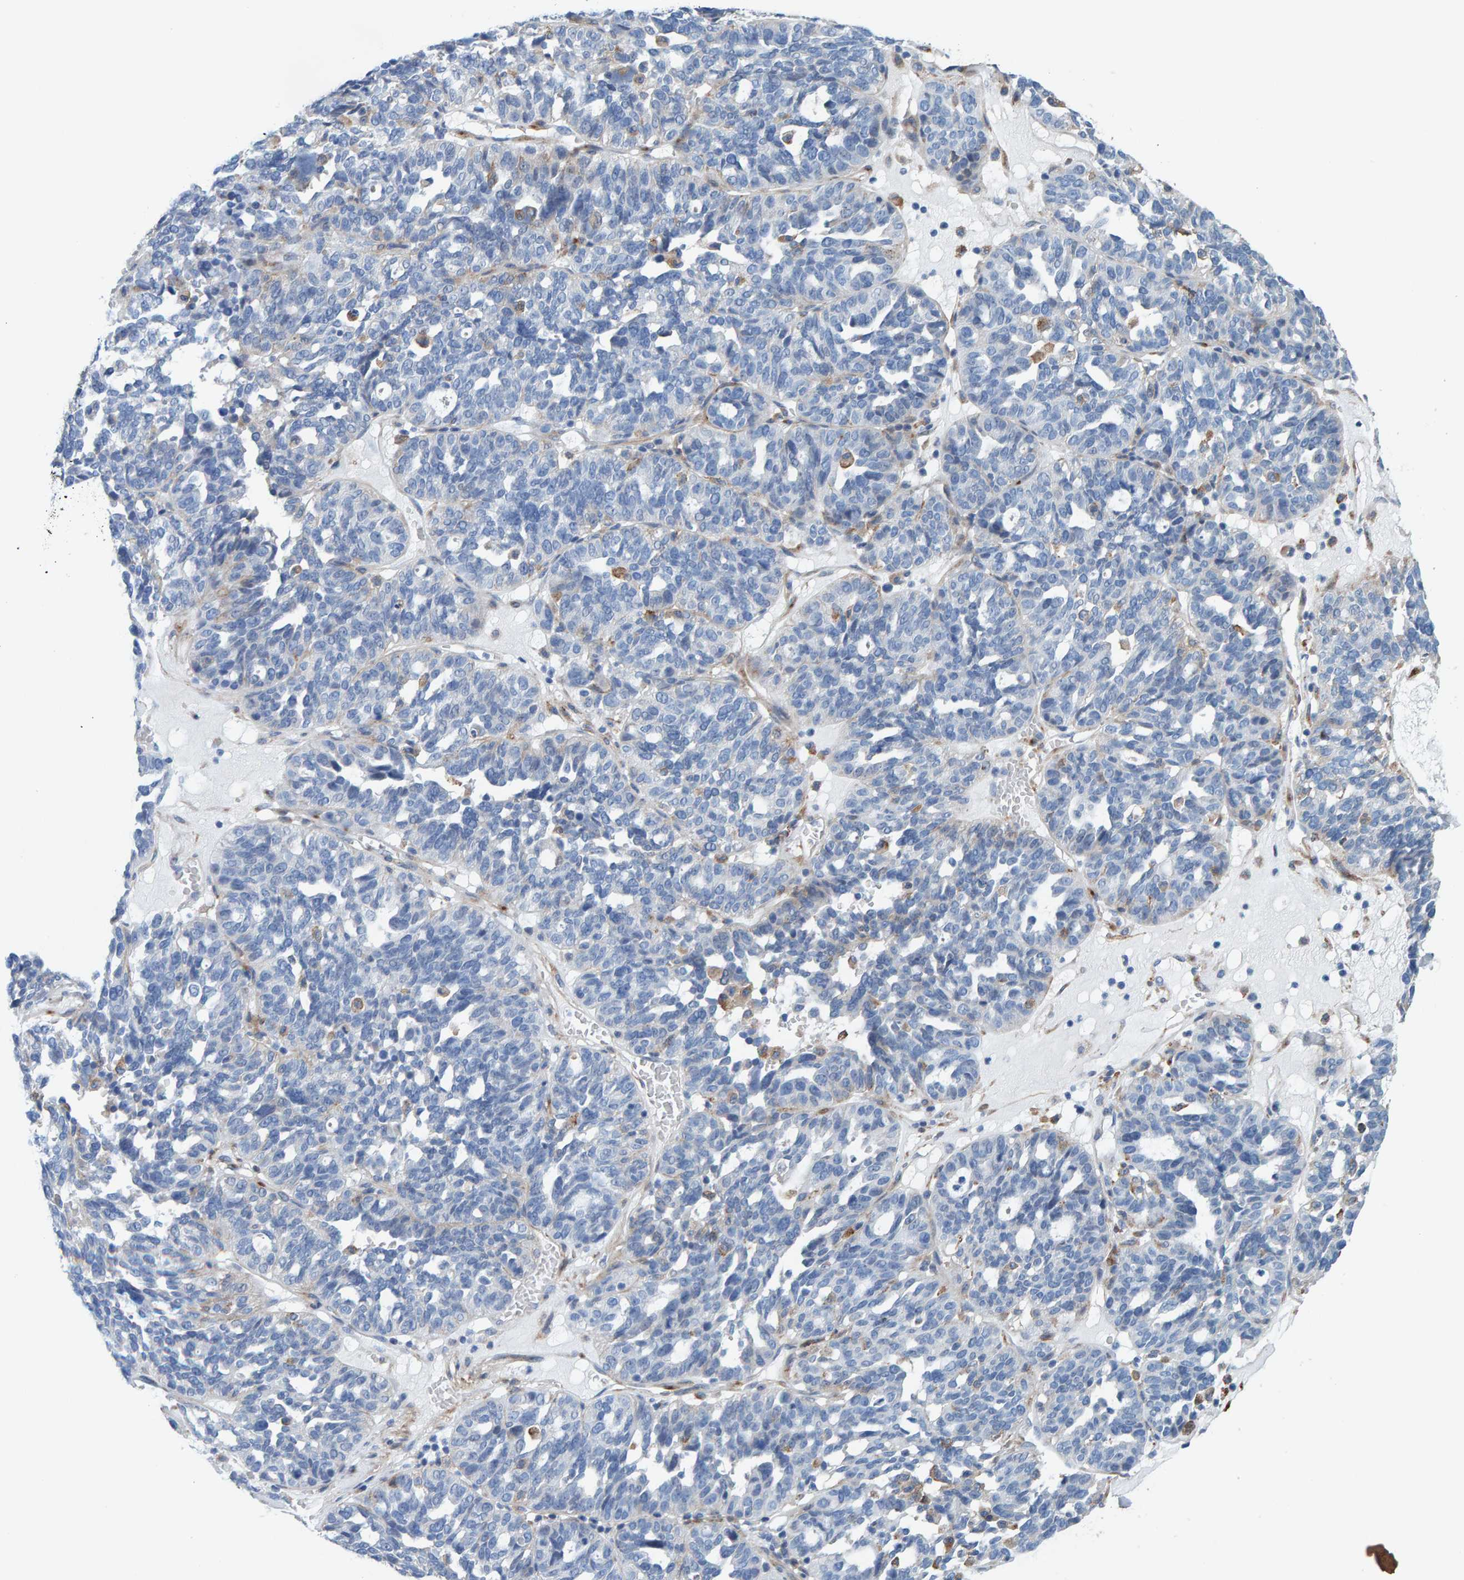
{"staining": {"intensity": "negative", "quantity": "none", "location": "none"}, "tissue": "ovarian cancer", "cell_type": "Tumor cells", "image_type": "cancer", "snomed": [{"axis": "morphology", "description": "Cystadenocarcinoma, serous, NOS"}, {"axis": "topography", "description": "Ovary"}], "caption": "The histopathology image displays no significant expression in tumor cells of serous cystadenocarcinoma (ovarian).", "gene": "LRP1", "patient": {"sex": "female", "age": 59}}